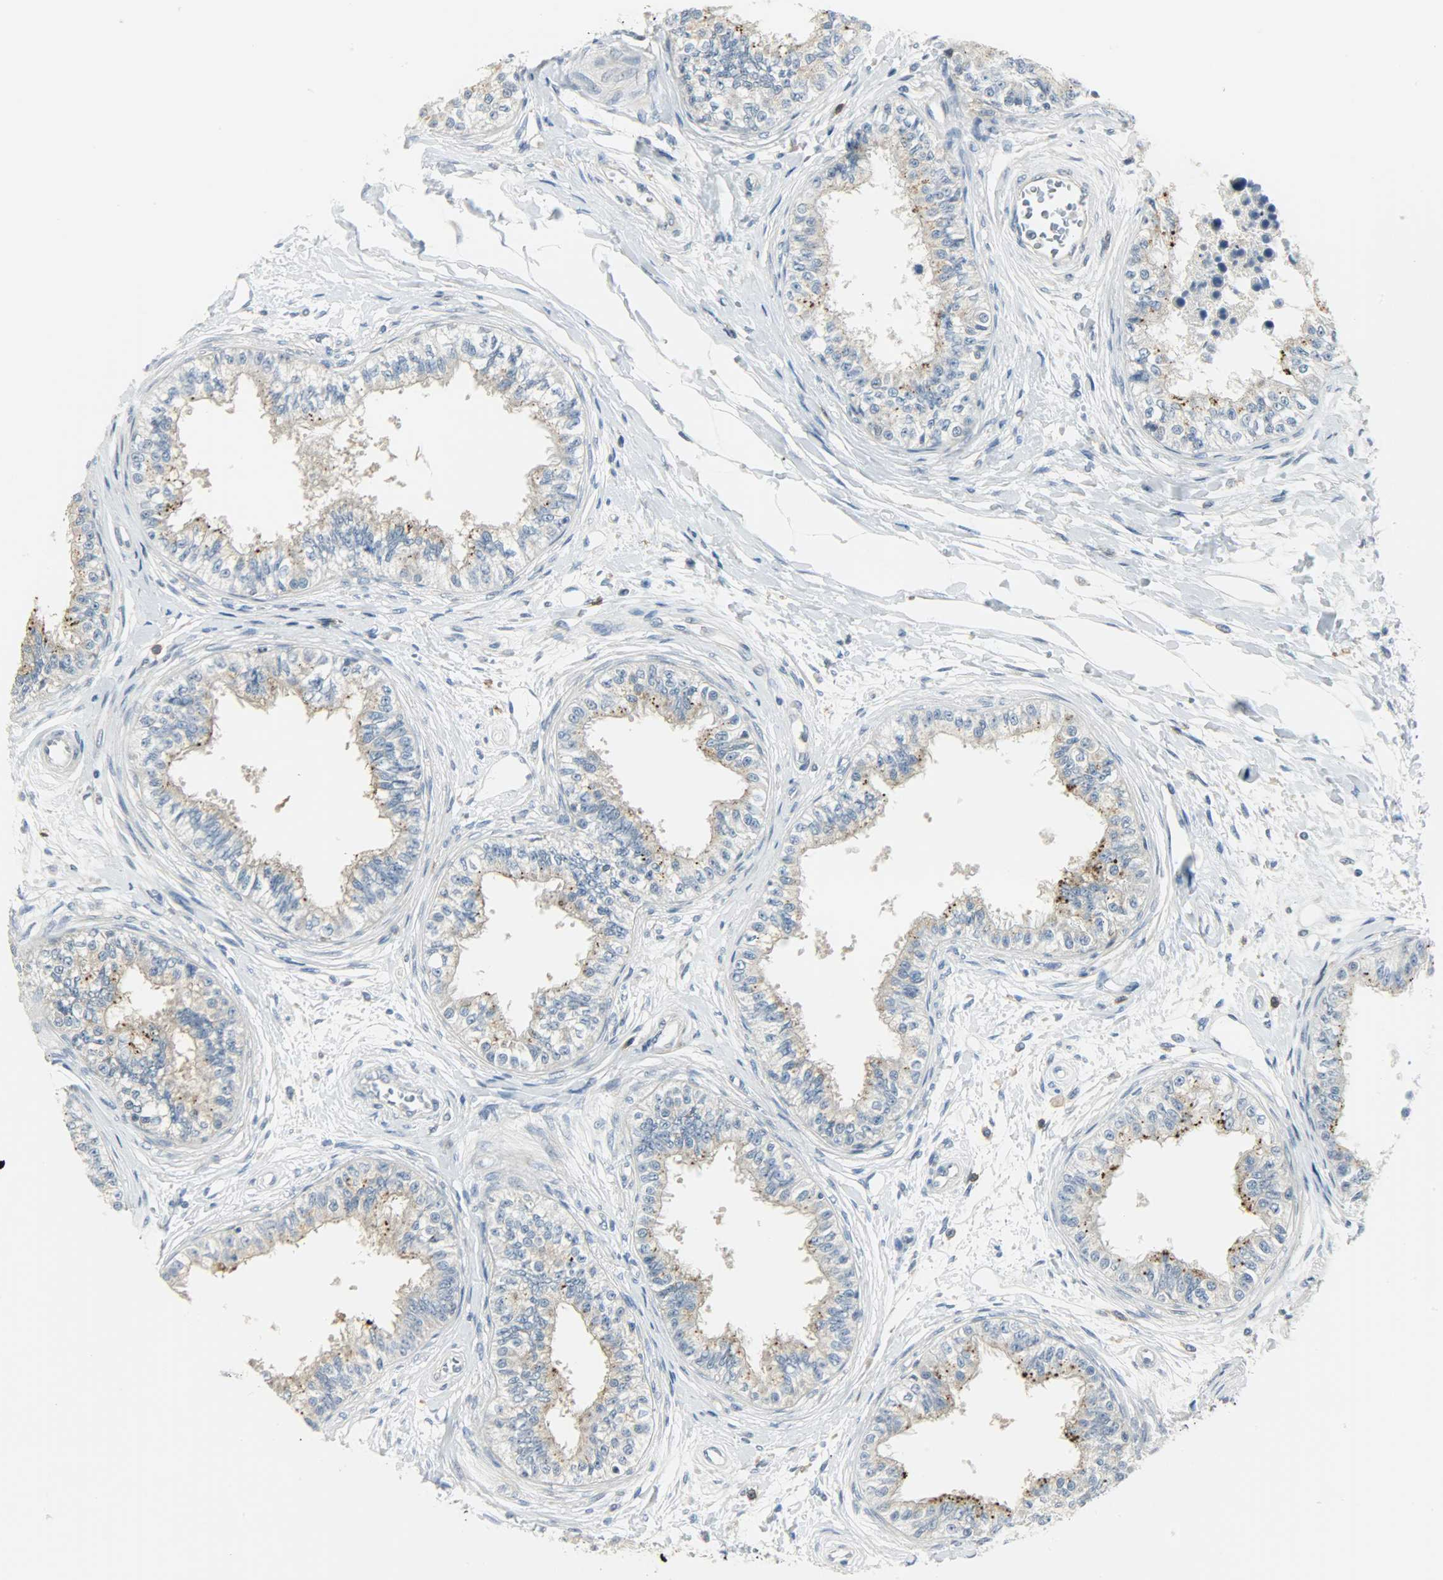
{"staining": {"intensity": "weak", "quantity": "<25%", "location": "cytoplasmic/membranous"}, "tissue": "epididymis", "cell_type": "Glandular cells", "image_type": "normal", "snomed": [{"axis": "morphology", "description": "Normal tissue, NOS"}, {"axis": "morphology", "description": "Adenocarcinoma, metastatic, NOS"}, {"axis": "topography", "description": "Testis"}, {"axis": "topography", "description": "Epididymis"}], "caption": "An immunohistochemistry image of unremarkable epididymis is shown. There is no staining in glandular cells of epididymis. (DAB (3,3'-diaminobenzidine) immunohistochemistry (IHC) with hematoxylin counter stain).", "gene": "CD4", "patient": {"sex": "male", "age": 26}}